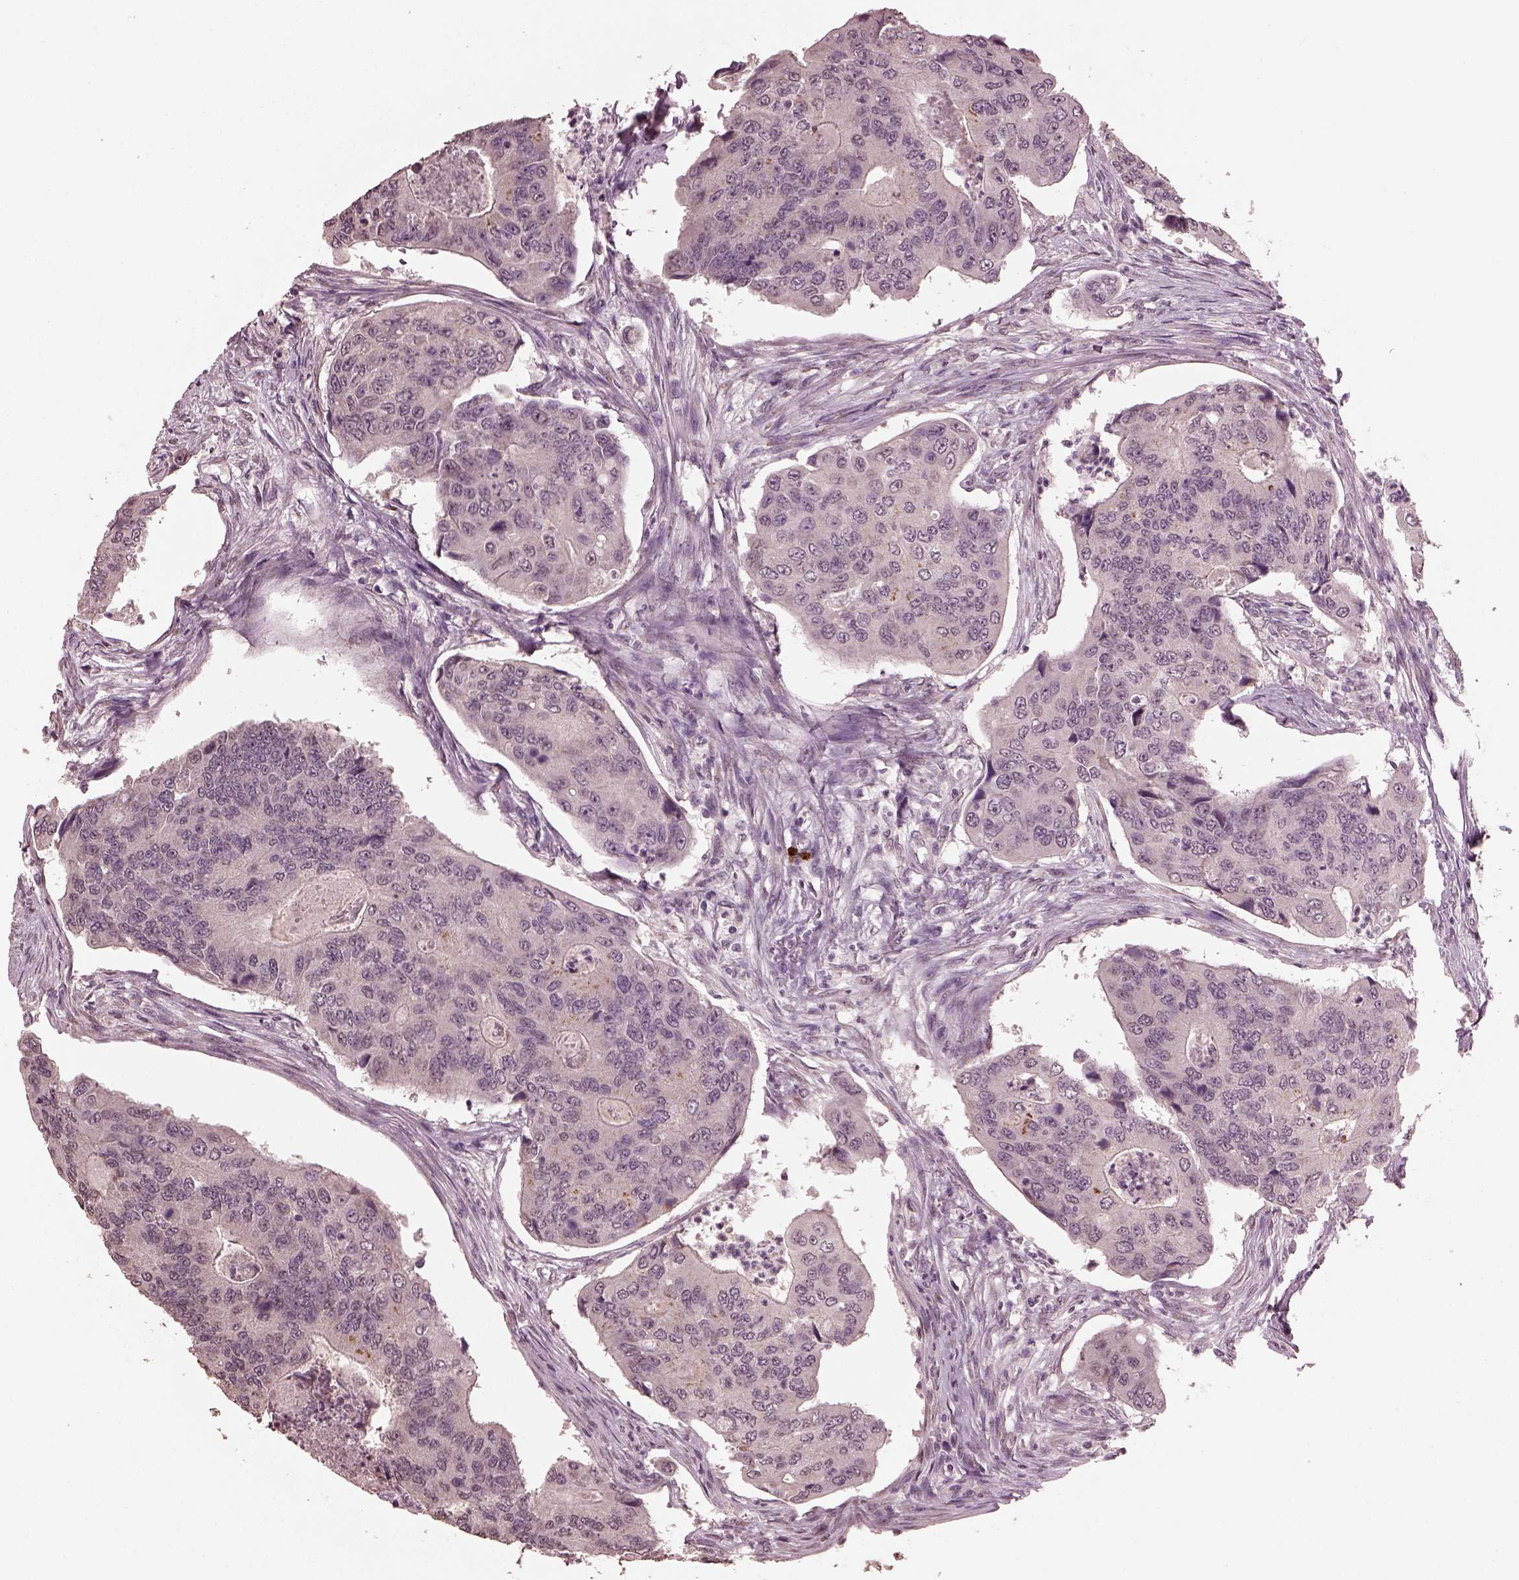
{"staining": {"intensity": "negative", "quantity": "none", "location": "none"}, "tissue": "colorectal cancer", "cell_type": "Tumor cells", "image_type": "cancer", "snomed": [{"axis": "morphology", "description": "Adenocarcinoma, NOS"}, {"axis": "topography", "description": "Colon"}], "caption": "A high-resolution micrograph shows IHC staining of colorectal adenocarcinoma, which demonstrates no significant expression in tumor cells.", "gene": "IL18RAP", "patient": {"sex": "female", "age": 67}}